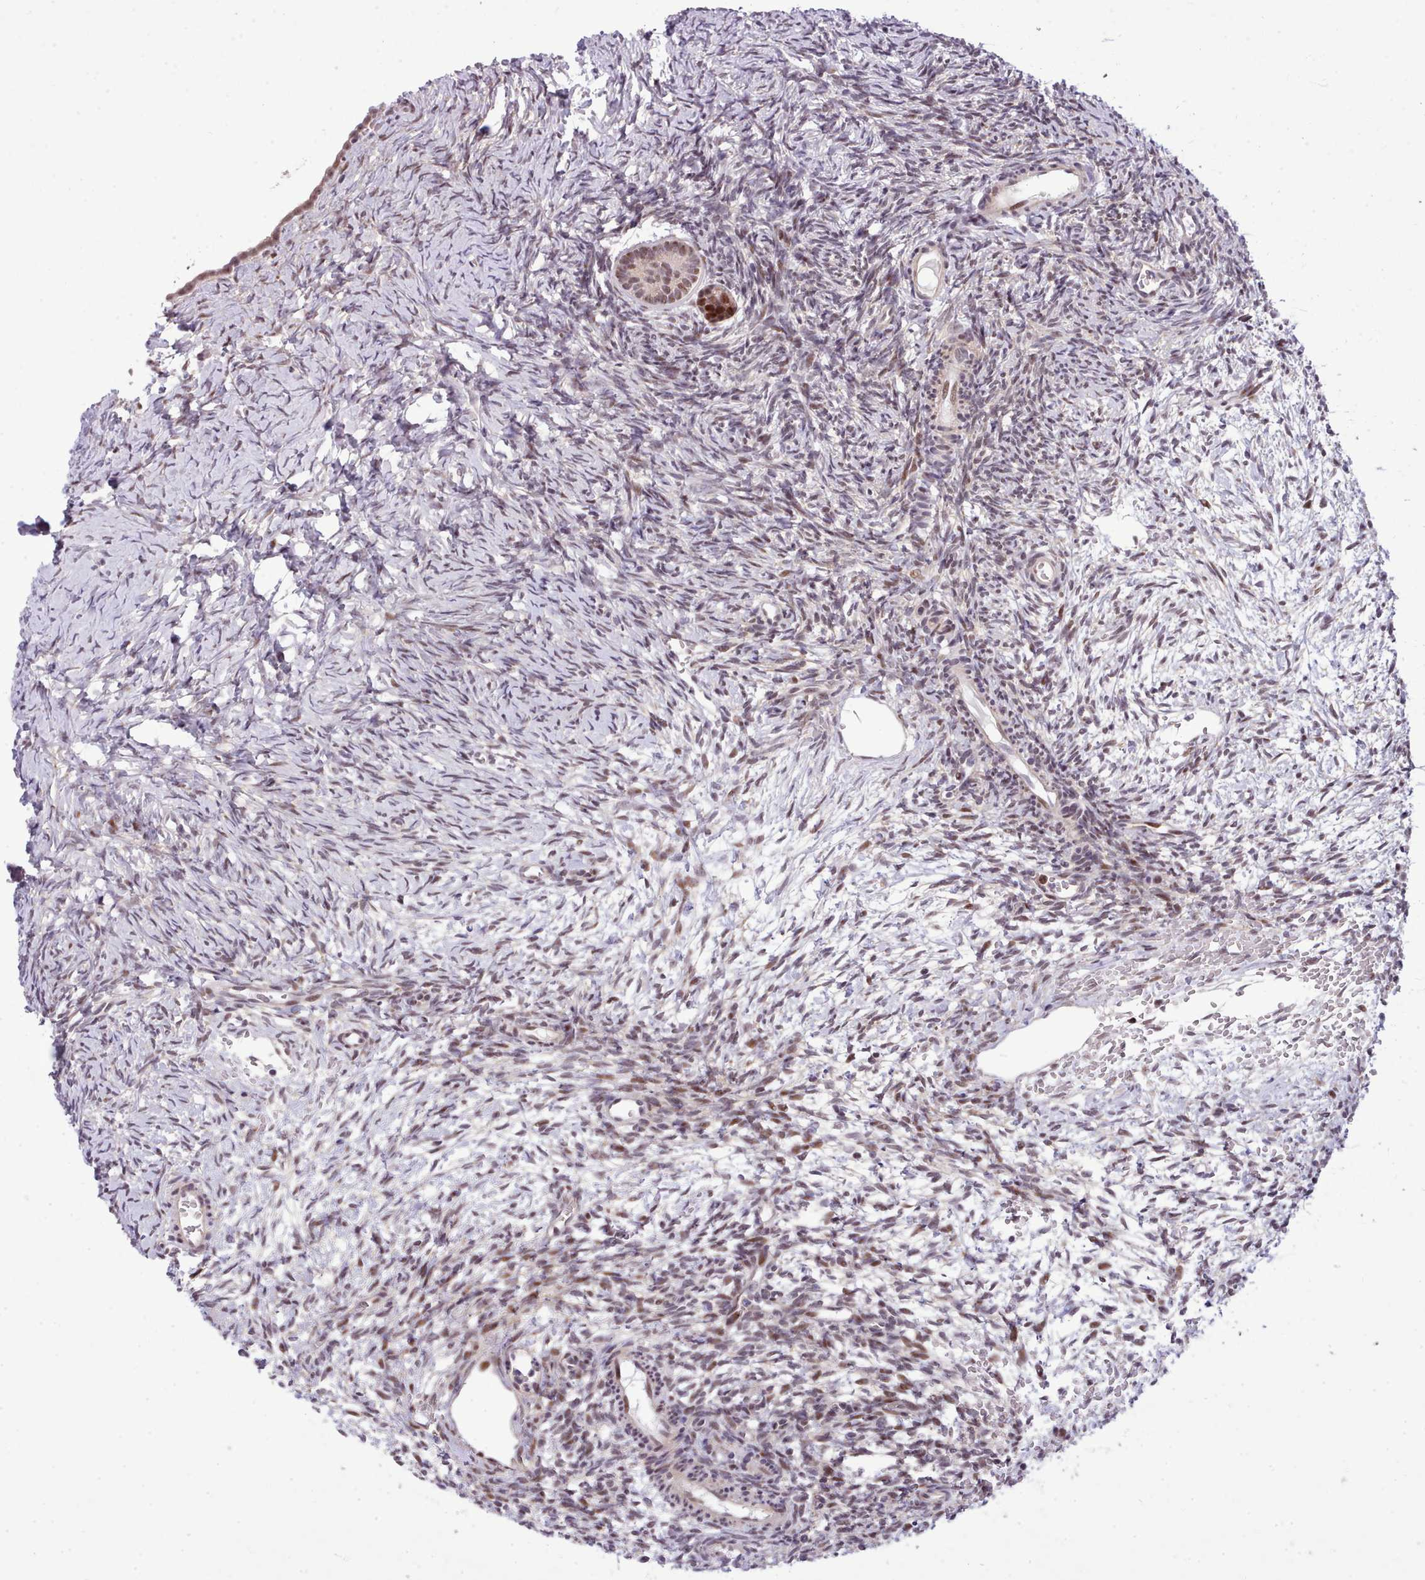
{"staining": {"intensity": "strong", "quantity": "25%-75%", "location": "nuclear"}, "tissue": "ovary", "cell_type": "Follicle cells", "image_type": "normal", "snomed": [{"axis": "morphology", "description": "Normal tissue, NOS"}, {"axis": "topography", "description": "Ovary"}], "caption": "Strong nuclear protein expression is seen in about 25%-75% of follicle cells in ovary.", "gene": "HOXB7", "patient": {"sex": "female", "age": 39}}